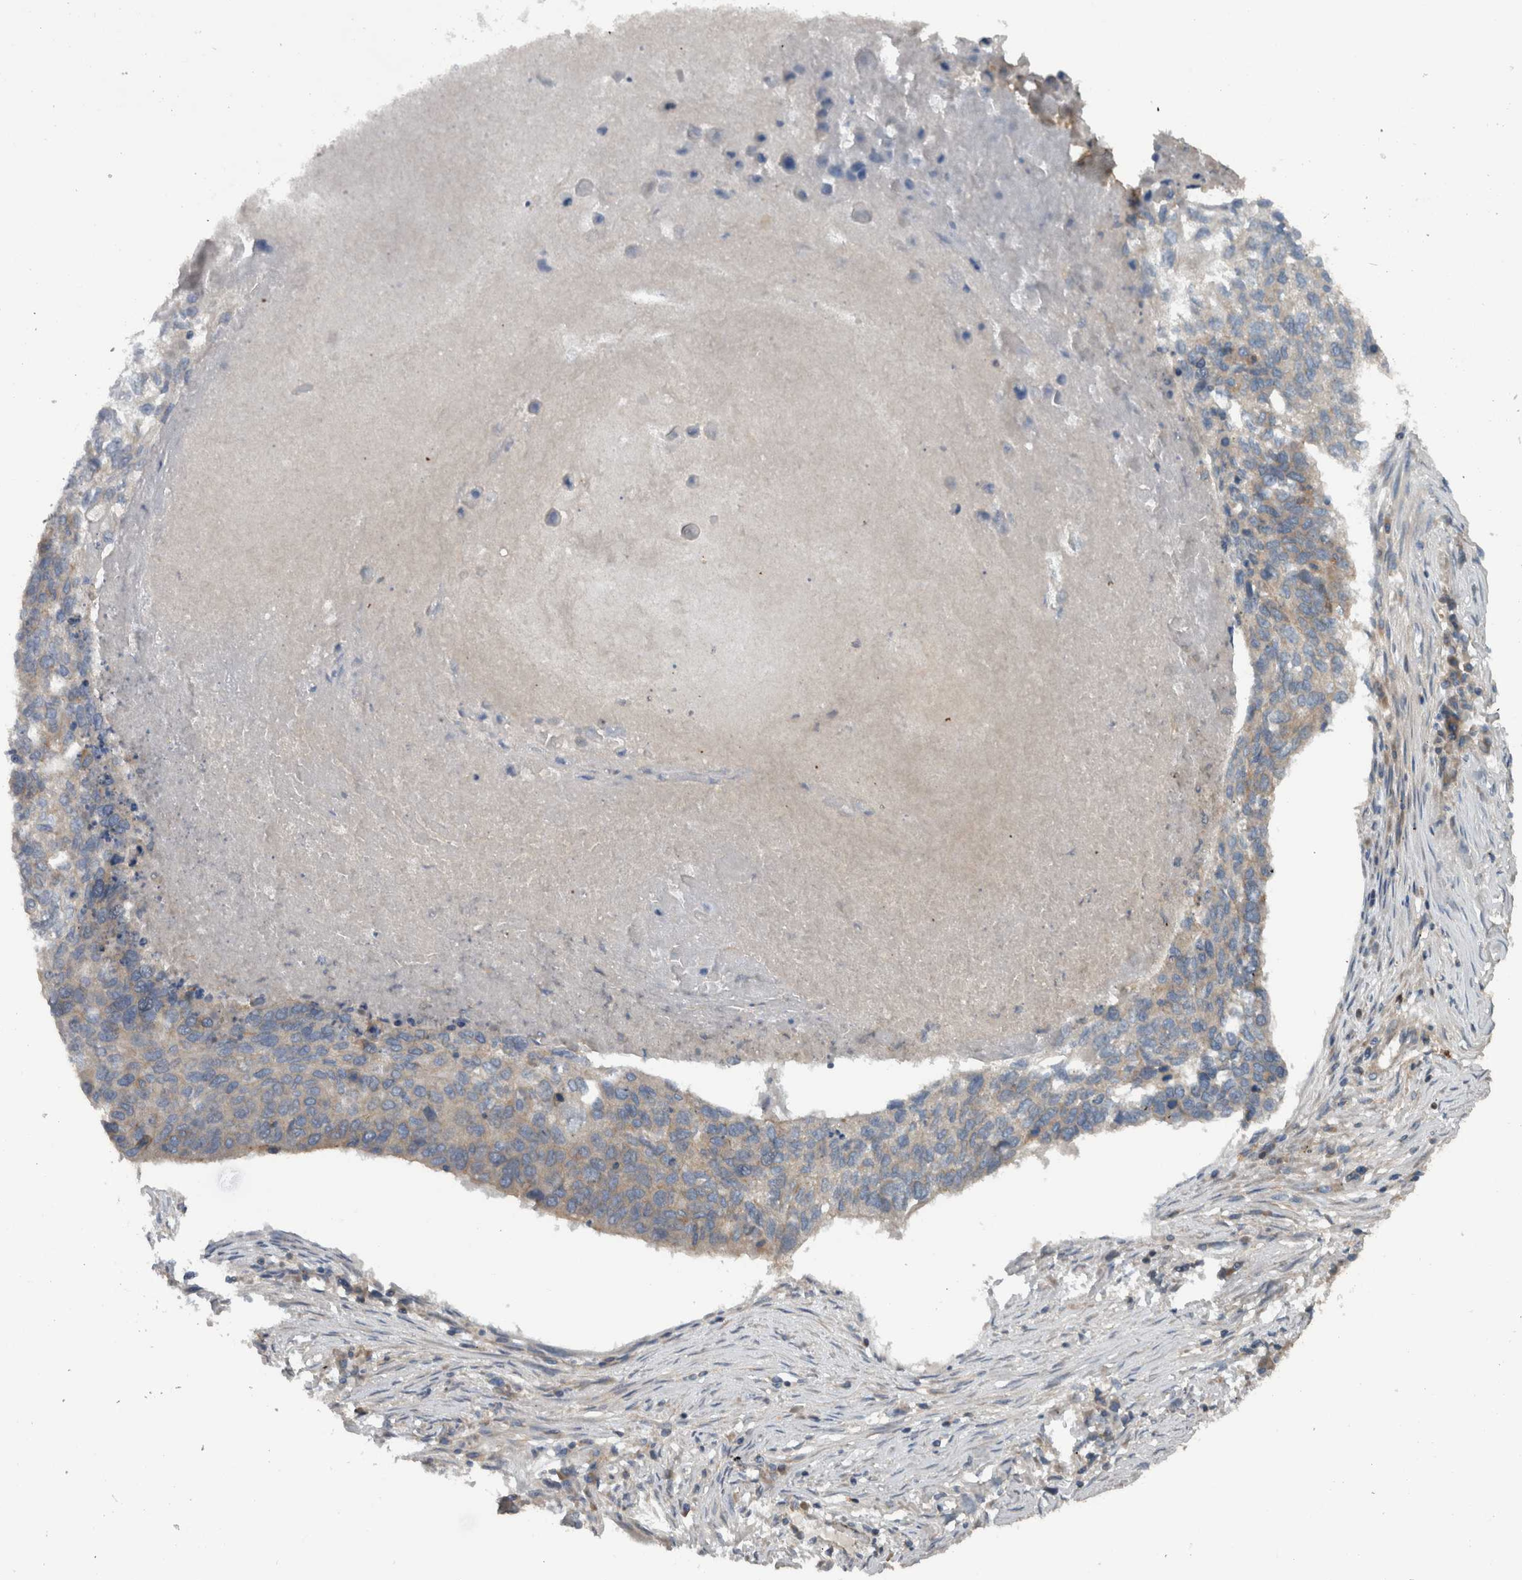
{"staining": {"intensity": "weak", "quantity": "<25%", "location": "cytoplasmic/membranous"}, "tissue": "lung cancer", "cell_type": "Tumor cells", "image_type": "cancer", "snomed": [{"axis": "morphology", "description": "Squamous cell carcinoma, NOS"}, {"axis": "topography", "description": "Lung"}], "caption": "Image shows no significant protein expression in tumor cells of lung squamous cell carcinoma.", "gene": "SCARA5", "patient": {"sex": "female", "age": 63}}